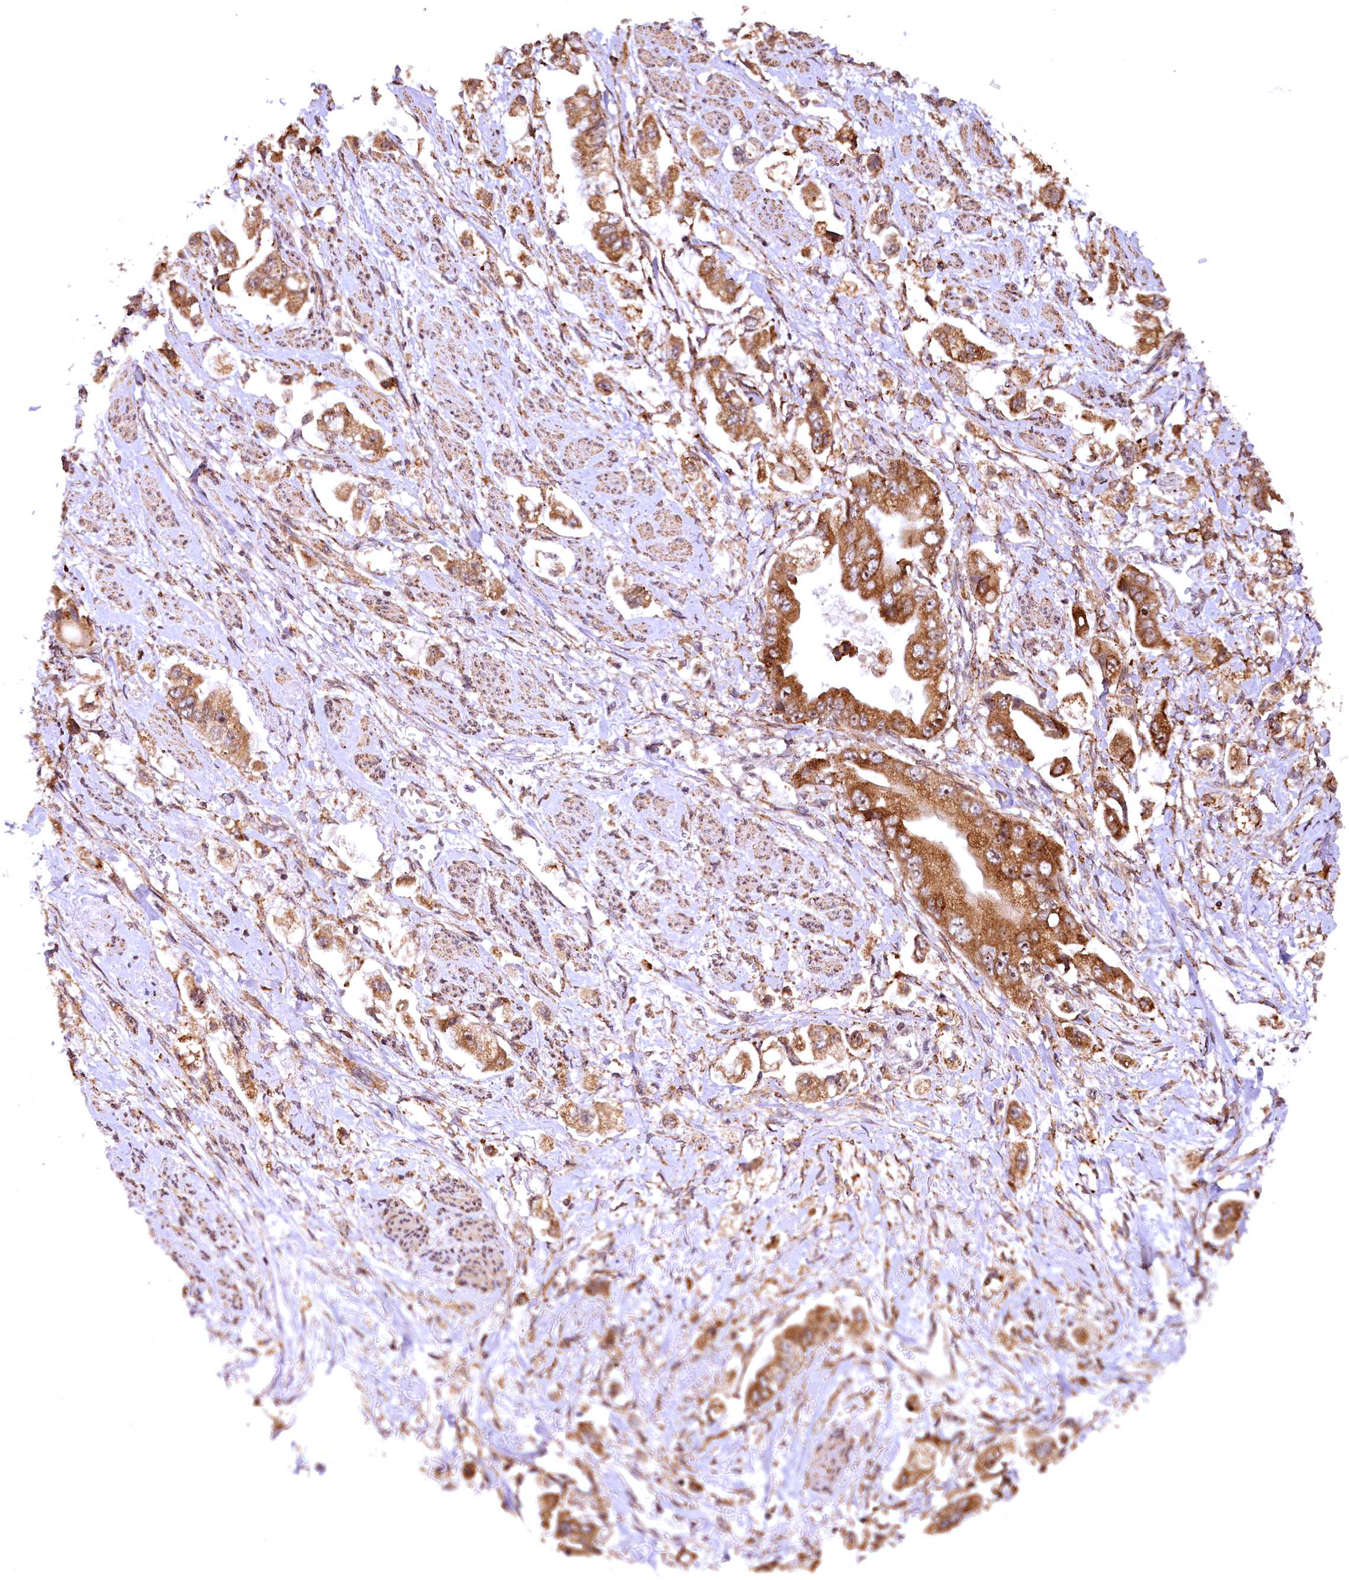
{"staining": {"intensity": "moderate", "quantity": ">75%", "location": "cytoplasmic/membranous,nuclear"}, "tissue": "stomach cancer", "cell_type": "Tumor cells", "image_type": "cancer", "snomed": [{"axis": "morphology", "description": "Adenocarcinoma, NOS"}, {"axis": "topography", "description": "Stomach"}], "caption": "Immunohistochemical staining of human adenocarcinoma (stomach) displays medium levels of moderate cytoplasmic/membranous and nuclear protein positivity in approximately >75% of tumor cells.", "gene": "PDS5B", "patient": {"sex": "male", "age": 62}}